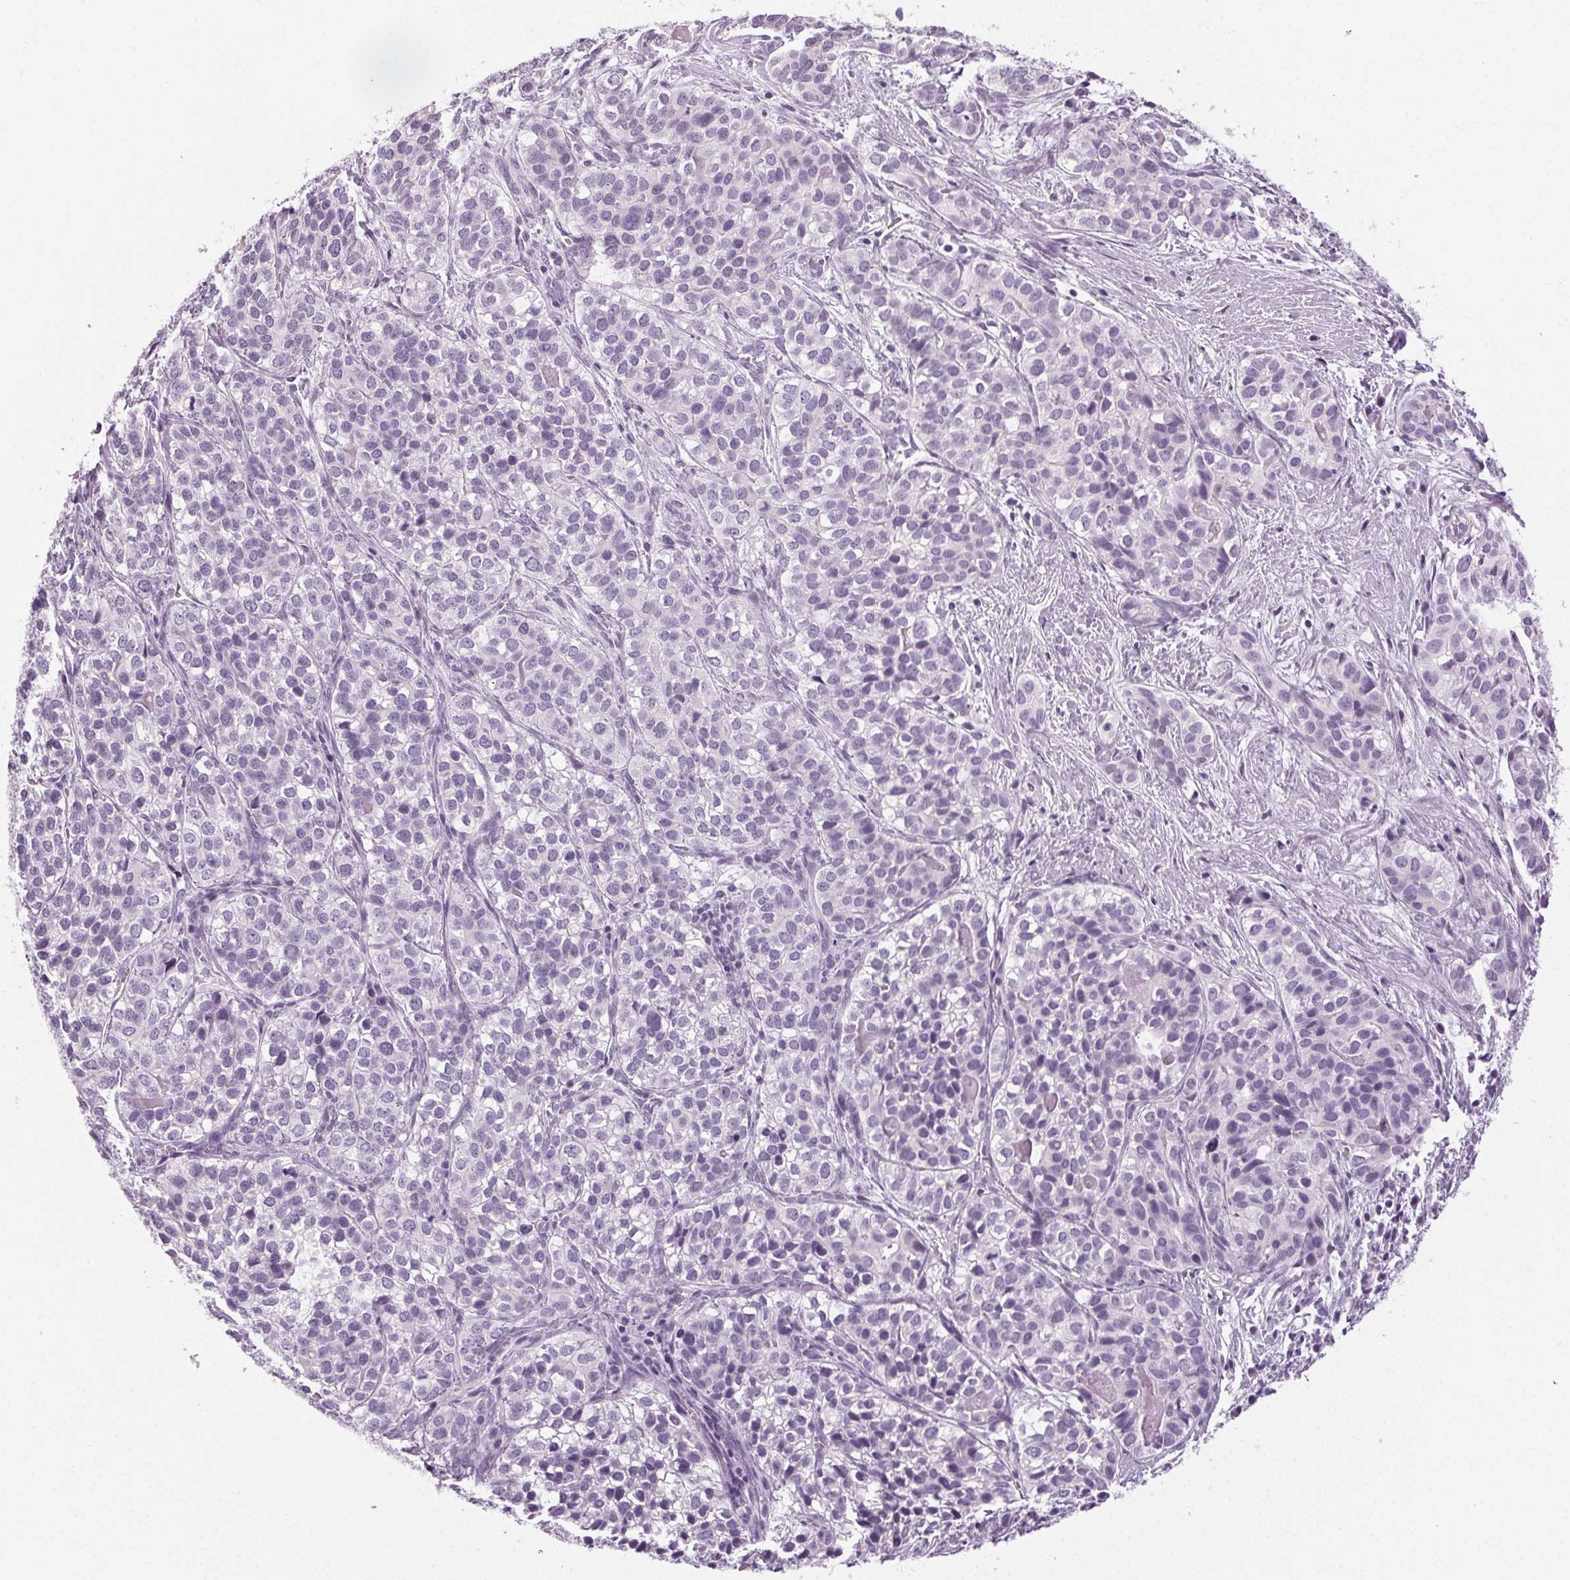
{"staining": {"intensity": "negative", "quantity": "none", "location": "none"}, "tissue": "liver cancer", "cell_type": "Tumor cells", "image_type": "cancer", "snomed": [{"axis": "morphology", "description": "Cholangiocarcinoma"}, {"axis": "topography", "description": "Liver"}], "caption": "This is an immunohistochemistry micrograph of liver cancer. There is no positivity in tumor cells.", "gene": "POMC", "patient": {"sex": "male", "age": 56}}